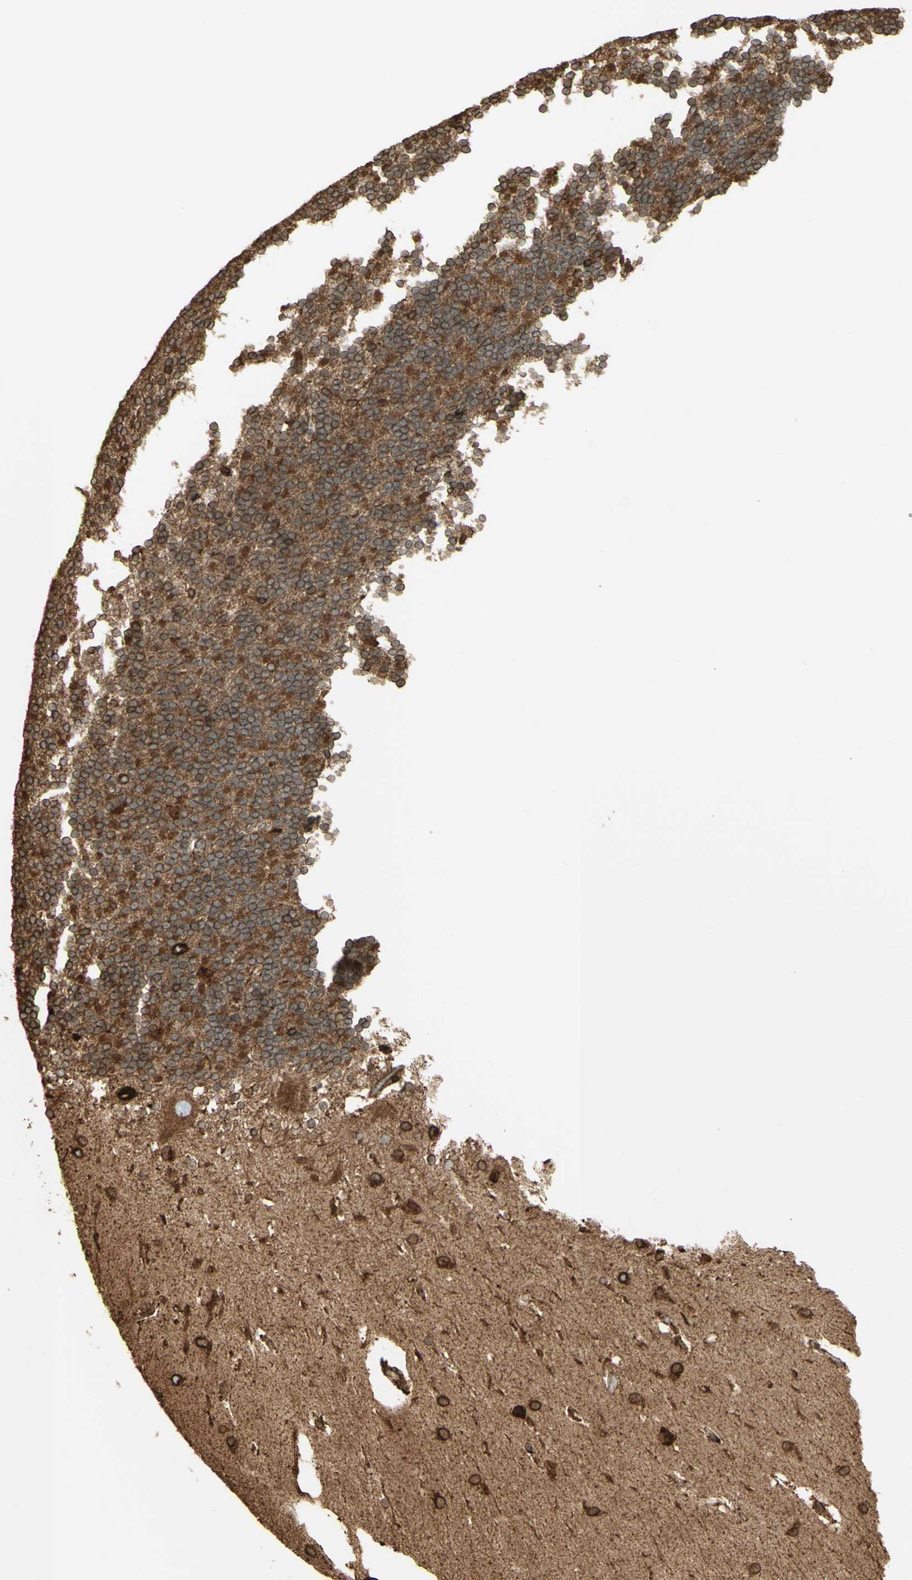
{"staining": {"intensity": "moderate", "quantity": ">75%", "location": "cytoplasmic/membranous"}, "tissue": "cerebellum", "cell_type": "Cells in granular layer", "image_type": "normal", "snomed": [{"axis": "morphology", "description": "Normal tissue, NOS"}, {"axis": "topography", "description": "Cerebellum"}], "caption": "Unremarkable cerebellum was stained to show a protein in brown. There is medium levels of moderate cytoplasmic/membranous staining in about >75% of cells in granular layer. The staining is performed using DAB brown chromogen to label protein expression. The nuclei are counter-stained blue using hematoxylin.", "gene": "CANX", "patient": {"sex": "female", "age": 19}}